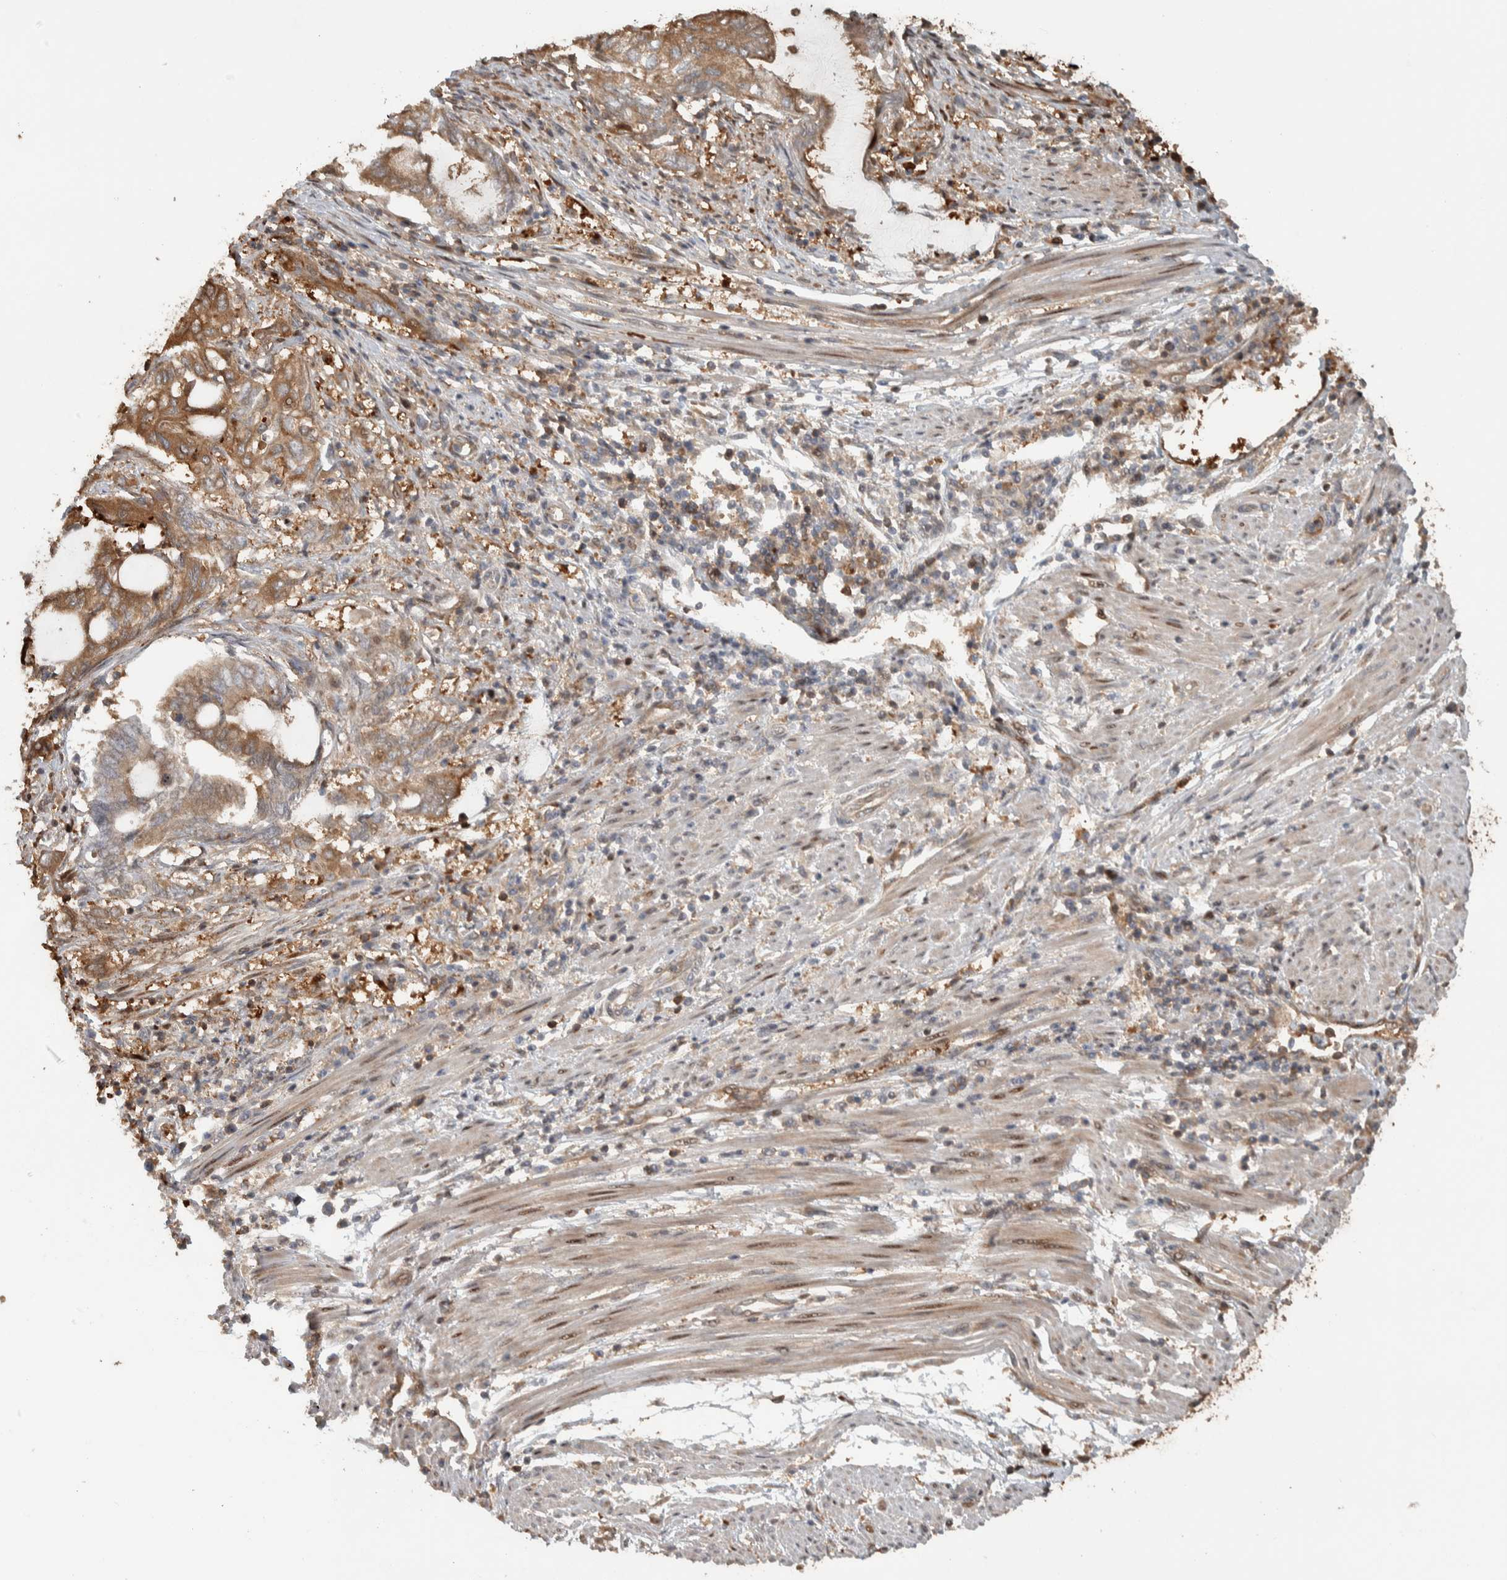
{"staining": {"intensity": "moderate", "quantity": ">75%", "location": "cytoplasmic/membranous"}, "tissue": "endometrial cancer", "cell_type": "Tumor cells", "image_type": "cancer", "snomed": [{"axis": "morphology", "description": "Adenocarcinoma, NOS"}, {"axis": "topography", "description": "Uterus"}, {"axis": "topography", "description": "Endometrium"}], "caption": "Protein expression analysis of human endometrial adenocarcinoma reveals moderate cytoplasmic/membranous staining in approximately >75% of tumor cells.", "gene": "CNTROB", "patient": {"sex": "female", "age": 70}}